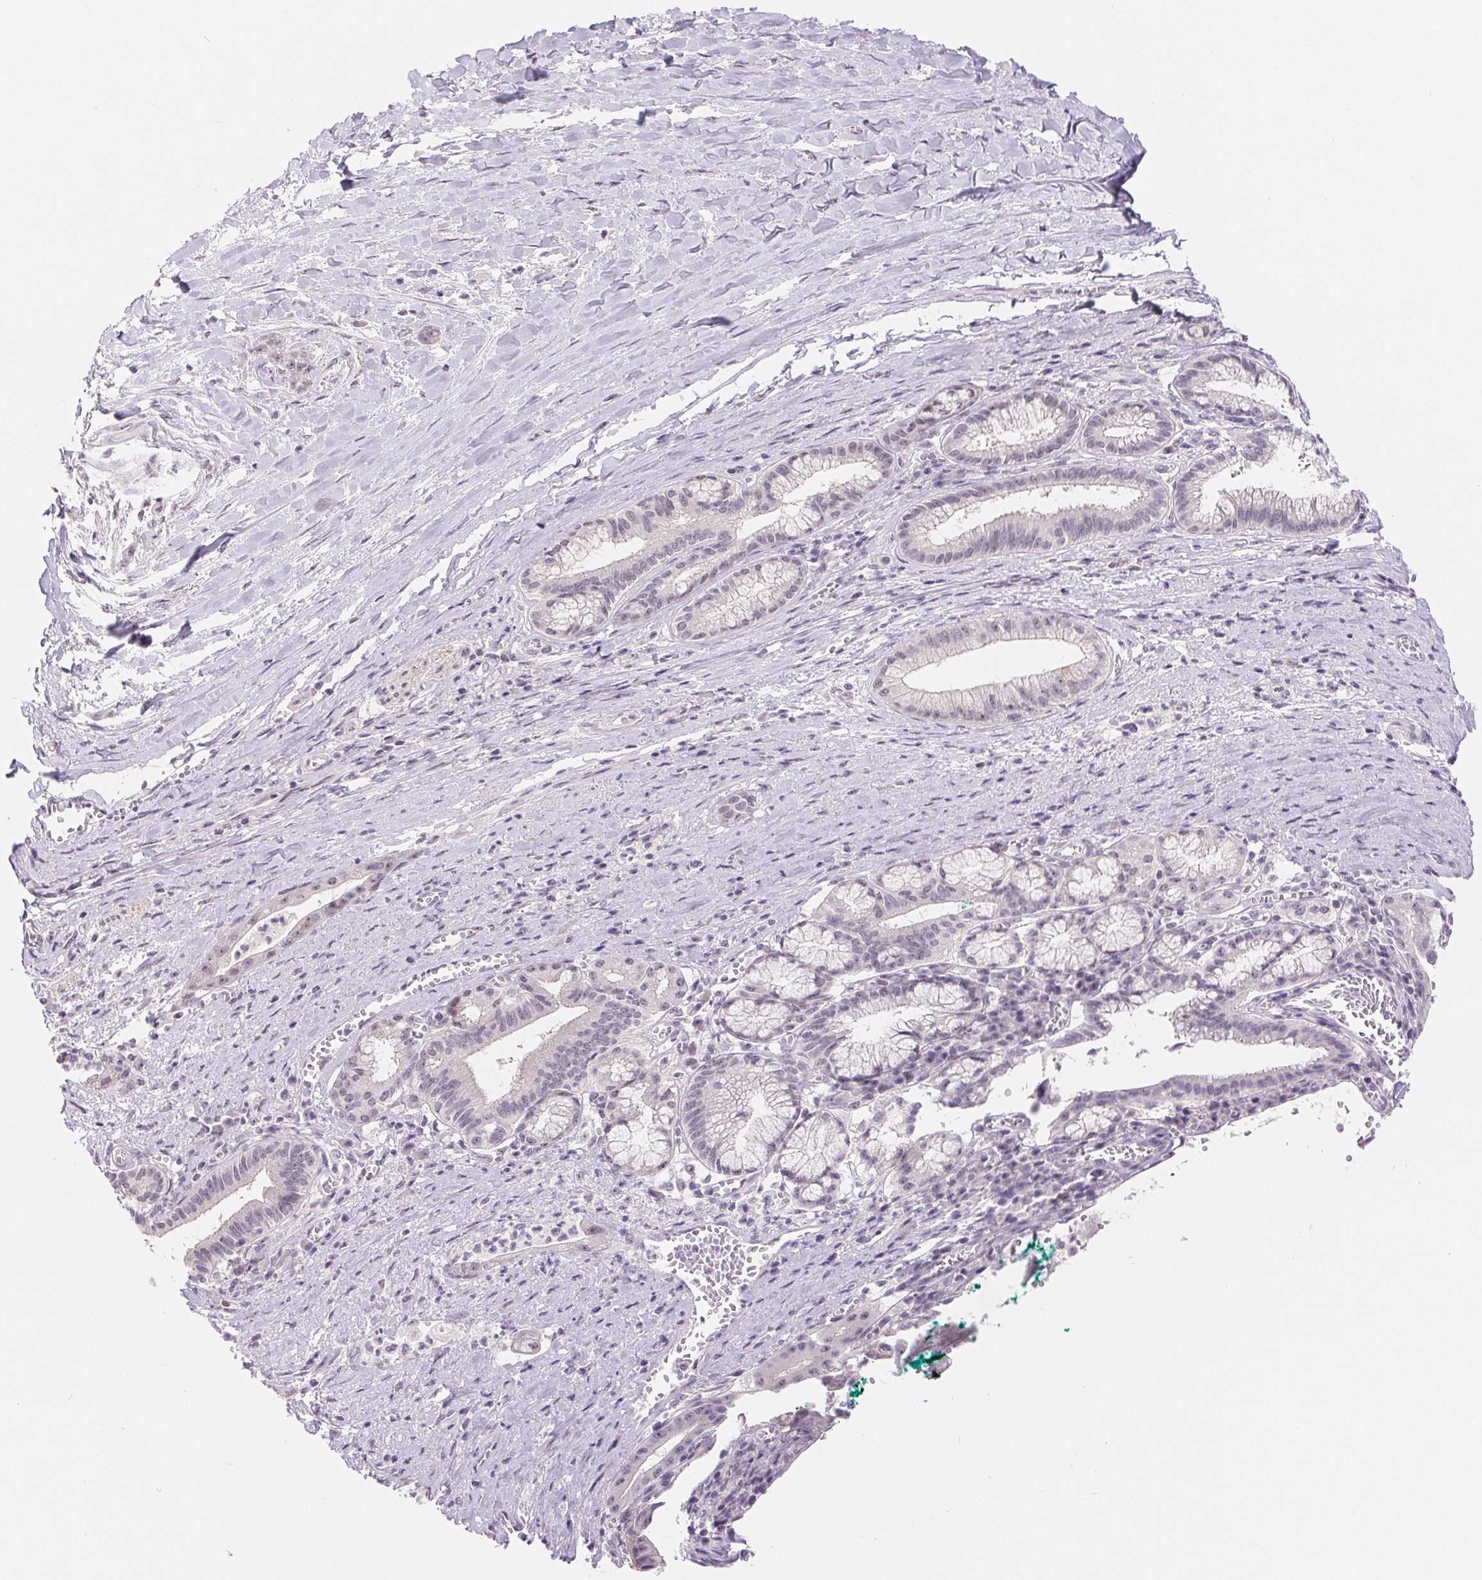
{"staining": {"intensity": "negative", "quantity": "none", "location": "none"}, "tissue": "pancreatic cancer", "cell_type": "Tumor cells", "image_type": "cancer", "snomed": [{"axis": "morphology", "description": "Normal tissue, NOS"}, {"axis": "morphology", "description": "Adenocarcinoma, NOS"}, {"axis": "topography", "description": "Lymph node"}, {"axis": "topography", "description": "Pancreas"}], "caption": "Immunohistochemistry of human pancreatic adenocarcinoma exhibits no positivity in tumor cells. Nuclei are stained in blue.", "gene": "LCA5L", "patient": {"sex": "female", "age": 58}}